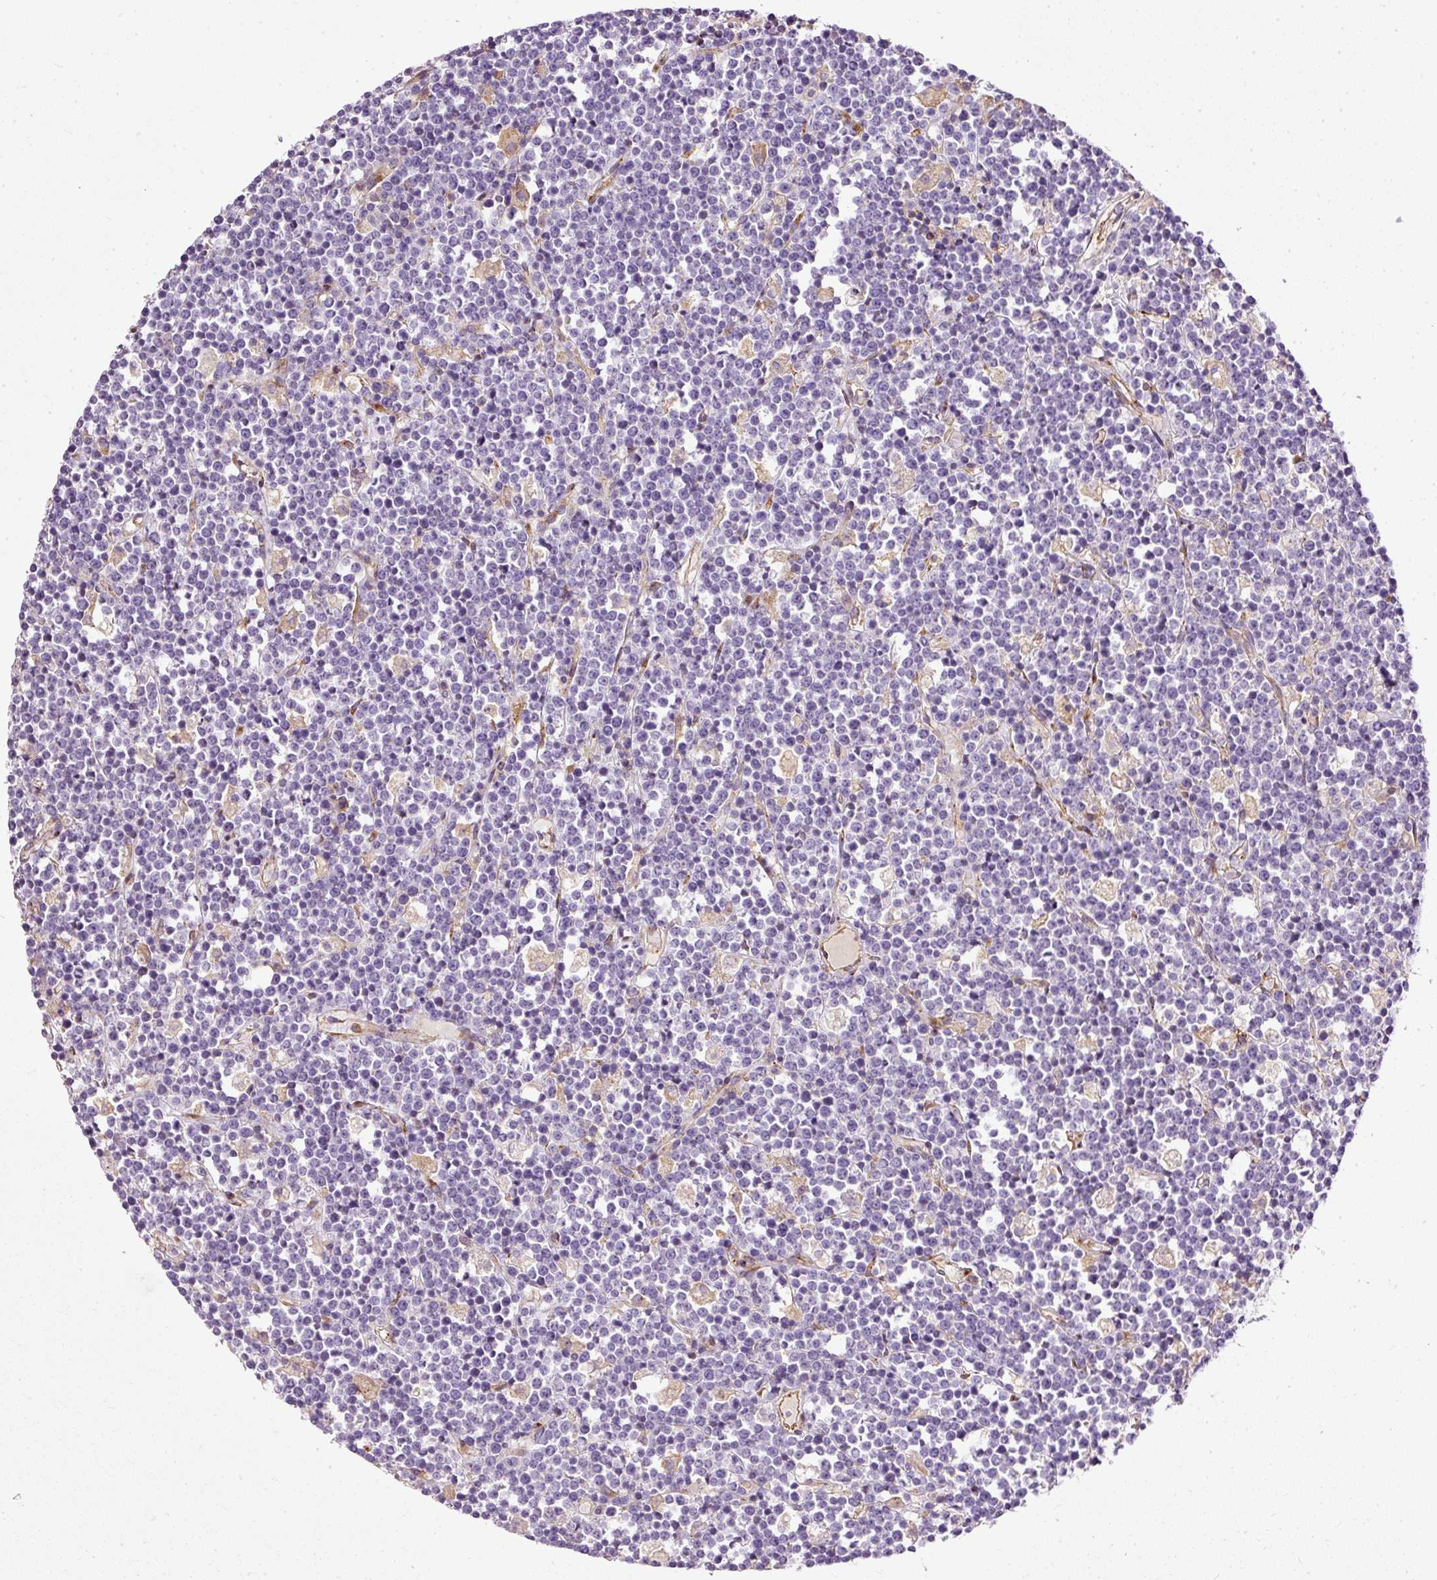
{"staining": {"intensity": "negative", "quantity": "none", "location": "none"}, "tissue": "lymphoma", "cell_type": "Tumor cells", "image_type": "cancer", "snomed": [{"axis": "morphology", "description": "Malignant lymphoma, non-Hodgkin's type, High grade"}, {"axis": "topography", "description": "Ovary"}], "caption": "This is a micrograph of IHC staining of lymphoma, which shows no staining in tumor cells.", "gene": "PAQR9", "patient": {"sex": "female", "age": 56}}